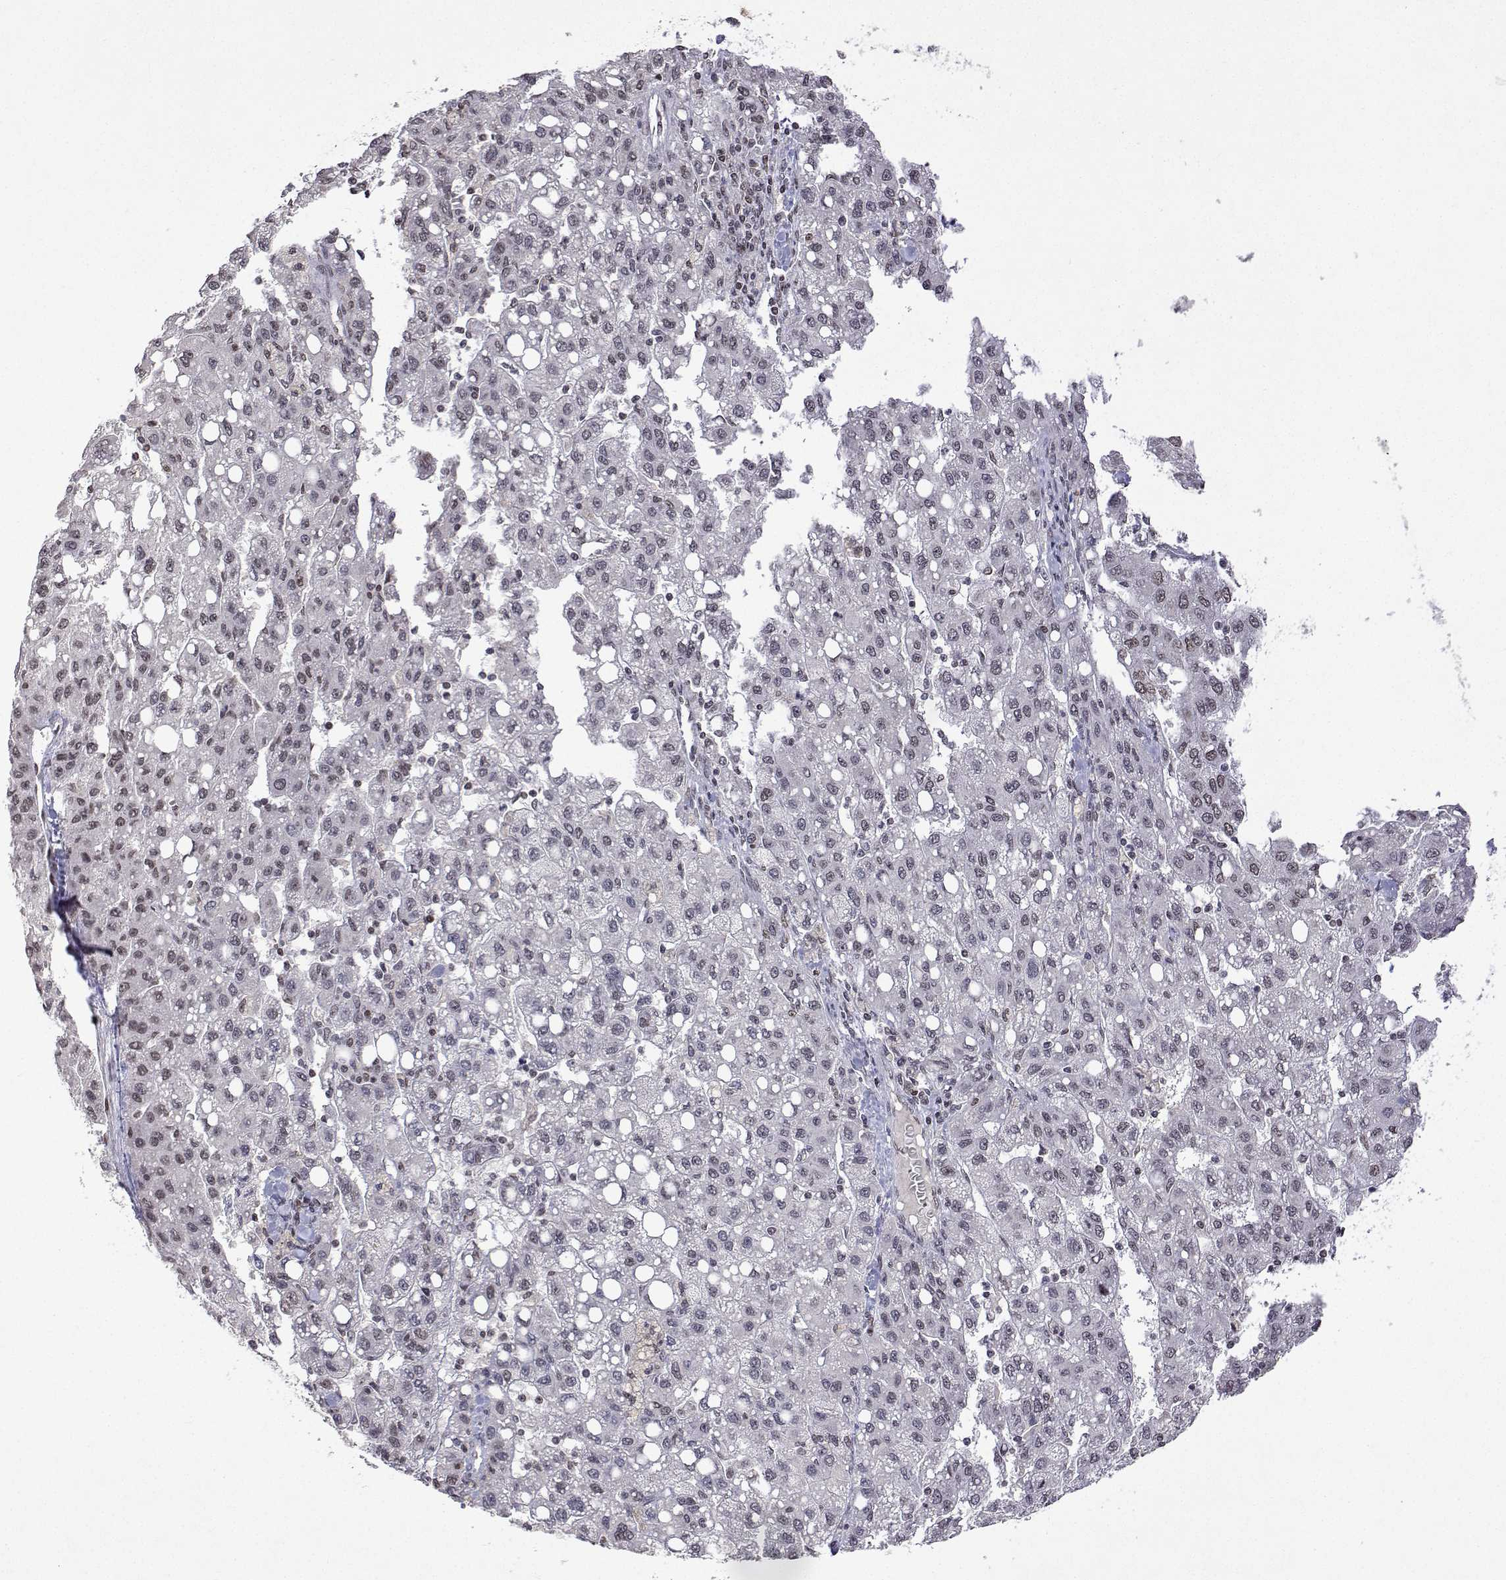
{"staining": {"intensity": "weak", "quantity": "25%-75%", "location": "nuclear"}, "tissue": "liver cancer", "cell_type": "Tumor cells", "image_type": "cancer", "snomed": [{"axis": "morphology", "description": "Carcinoma, Hepatocellular, NOS"}, {"axis": "topography", "description": "Liver"}], "caption": "Immunohistochemical staining of human liver hepatocellular carcinoma displays low levels of weak nuclear positivity in approximately 25%-75% of tumor cells.", "gene": "XPC", "patient": {"sex": "female", "age": 82}}